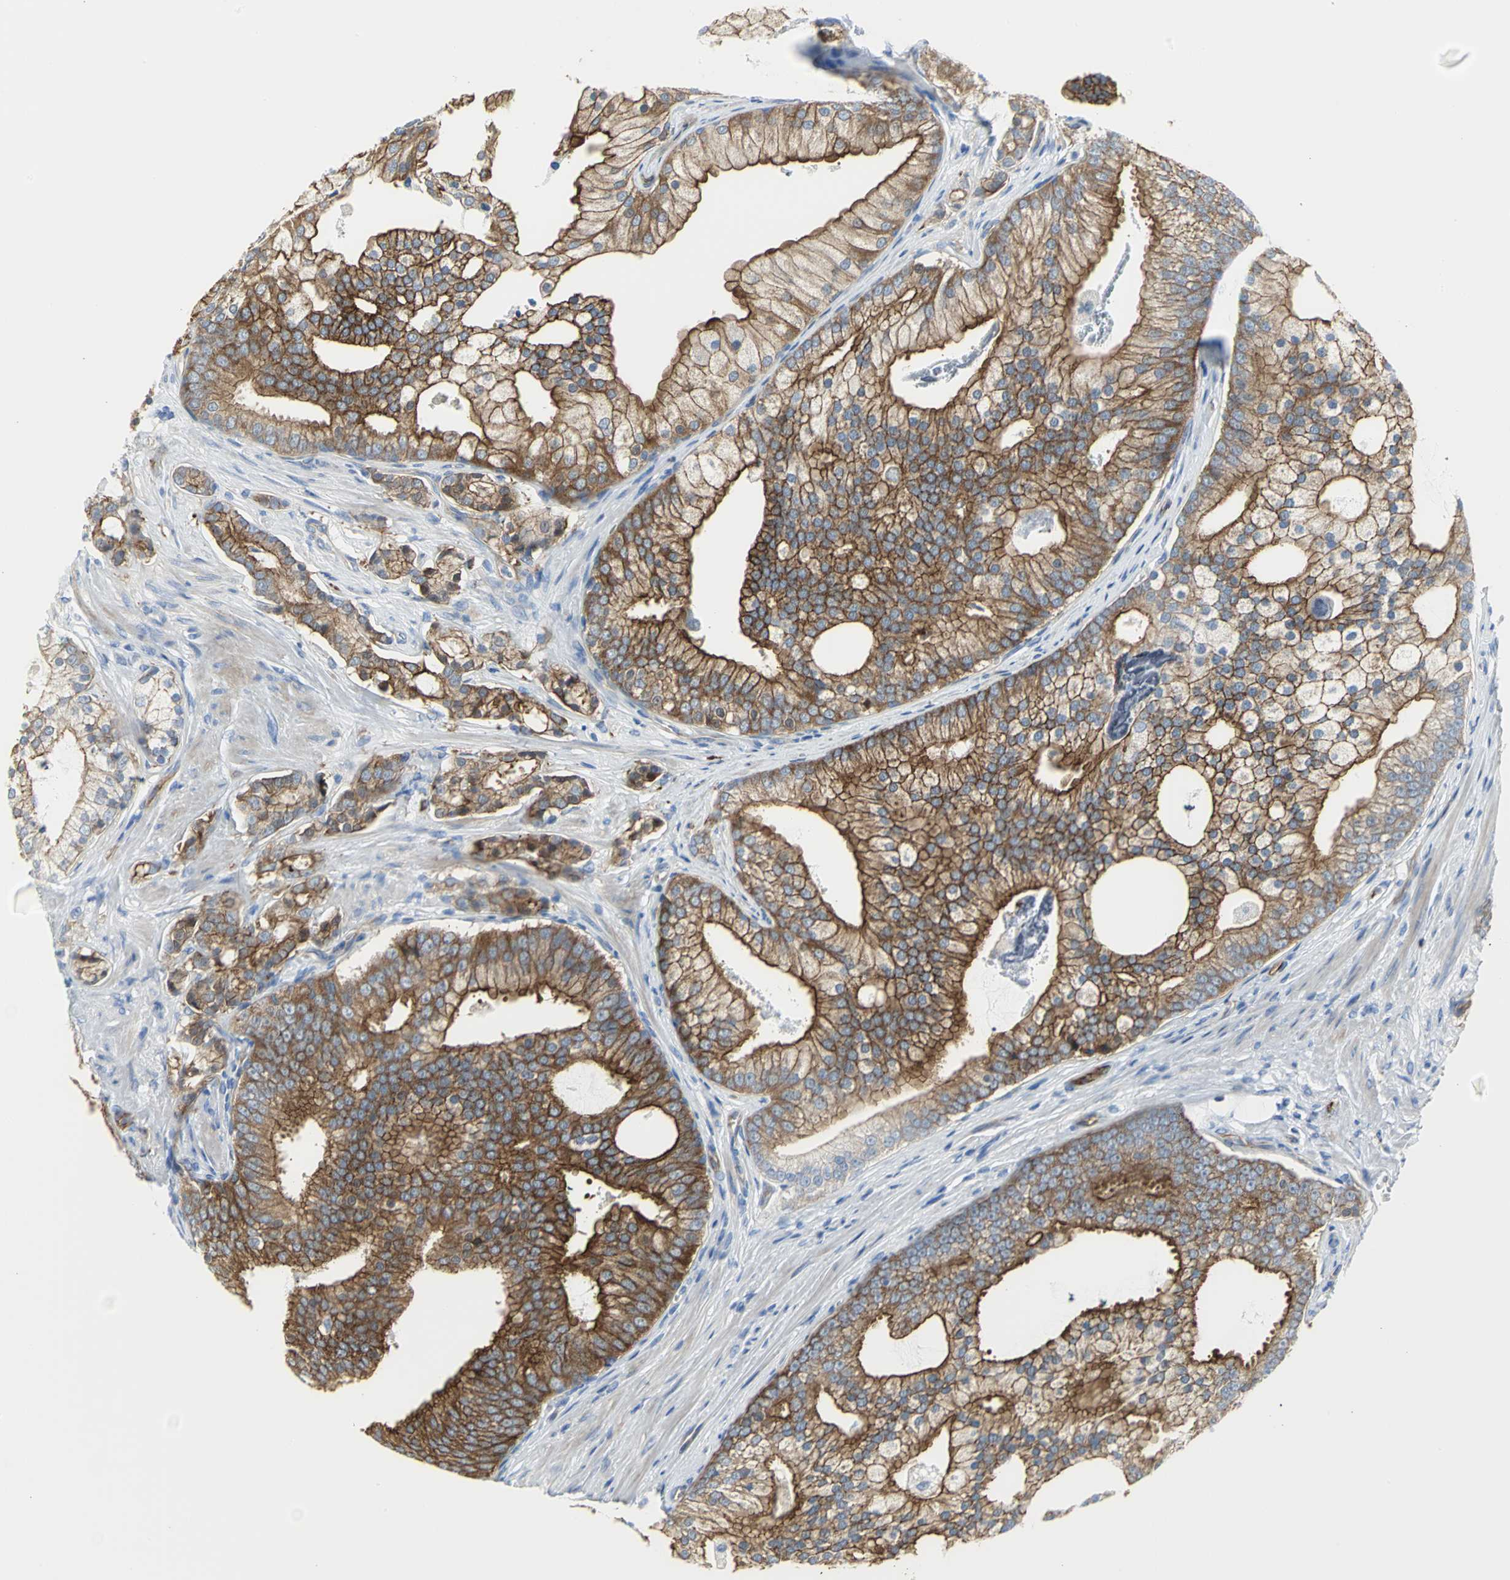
{"staining": {"intensity": "strong", "quantity": ">75%", "location": "cytoplasmic/membranous"}, "tissue": "prostate cancer", "cell_type": "Tumor cells", "image_type": "cancer", "snomed": [{"axis": "morphology", "description": "Adenocarcinoma, Low grade"}, {"axis": "topography", "description": "Prostate"}], "caption": "High-power microscopy captured an immunohistochemistry (IHC) micrograph of prostate adenocarcinoma (low-grade), revealing strong cytoplasmic/membranous staining in about >75% of tumor cells.", "gene": "FLNB", "patient": {"sex": "male", "age": 58}}